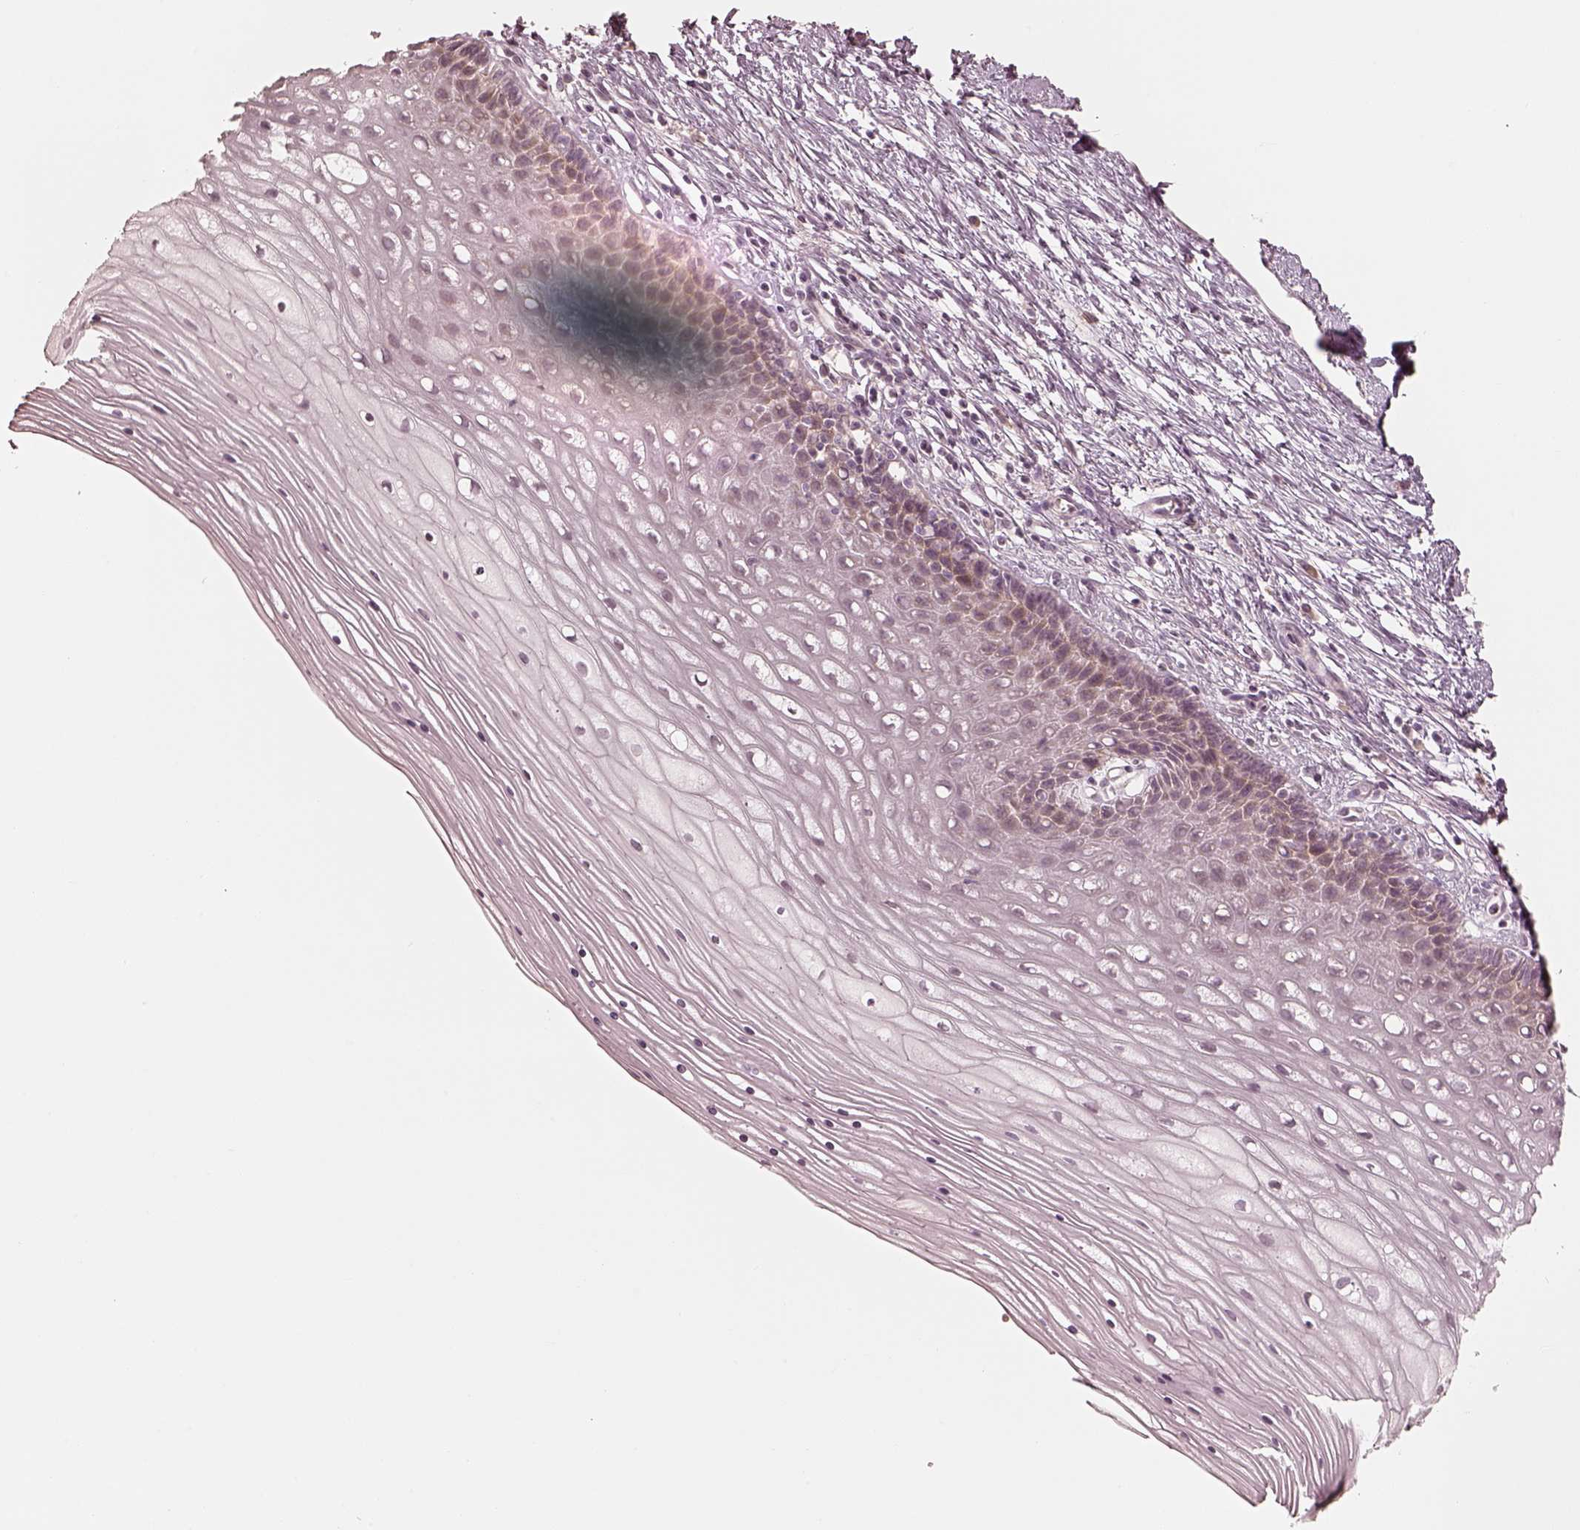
{"staining": {"intensity": "negative", "quantity": "none", "location": "none"}, "tissue": "cervix", "cell_type": "Squamous epithelial cells", "image_type": "normal", "snomed": [{"axis": "morphology", "description": "Normal tissue, NOS"}, {"axis": "topography", "description": "Cervix"}], "caption": "Squamous epithelial cells show no significant protein positivity in unremarkable cervix. (DAB (3,3'-diaminobenzidine) immunohistochemistry with hematoxylin counter stain).", "gene": "ACACB", "patient": {"sex": "female", "age": 35}}